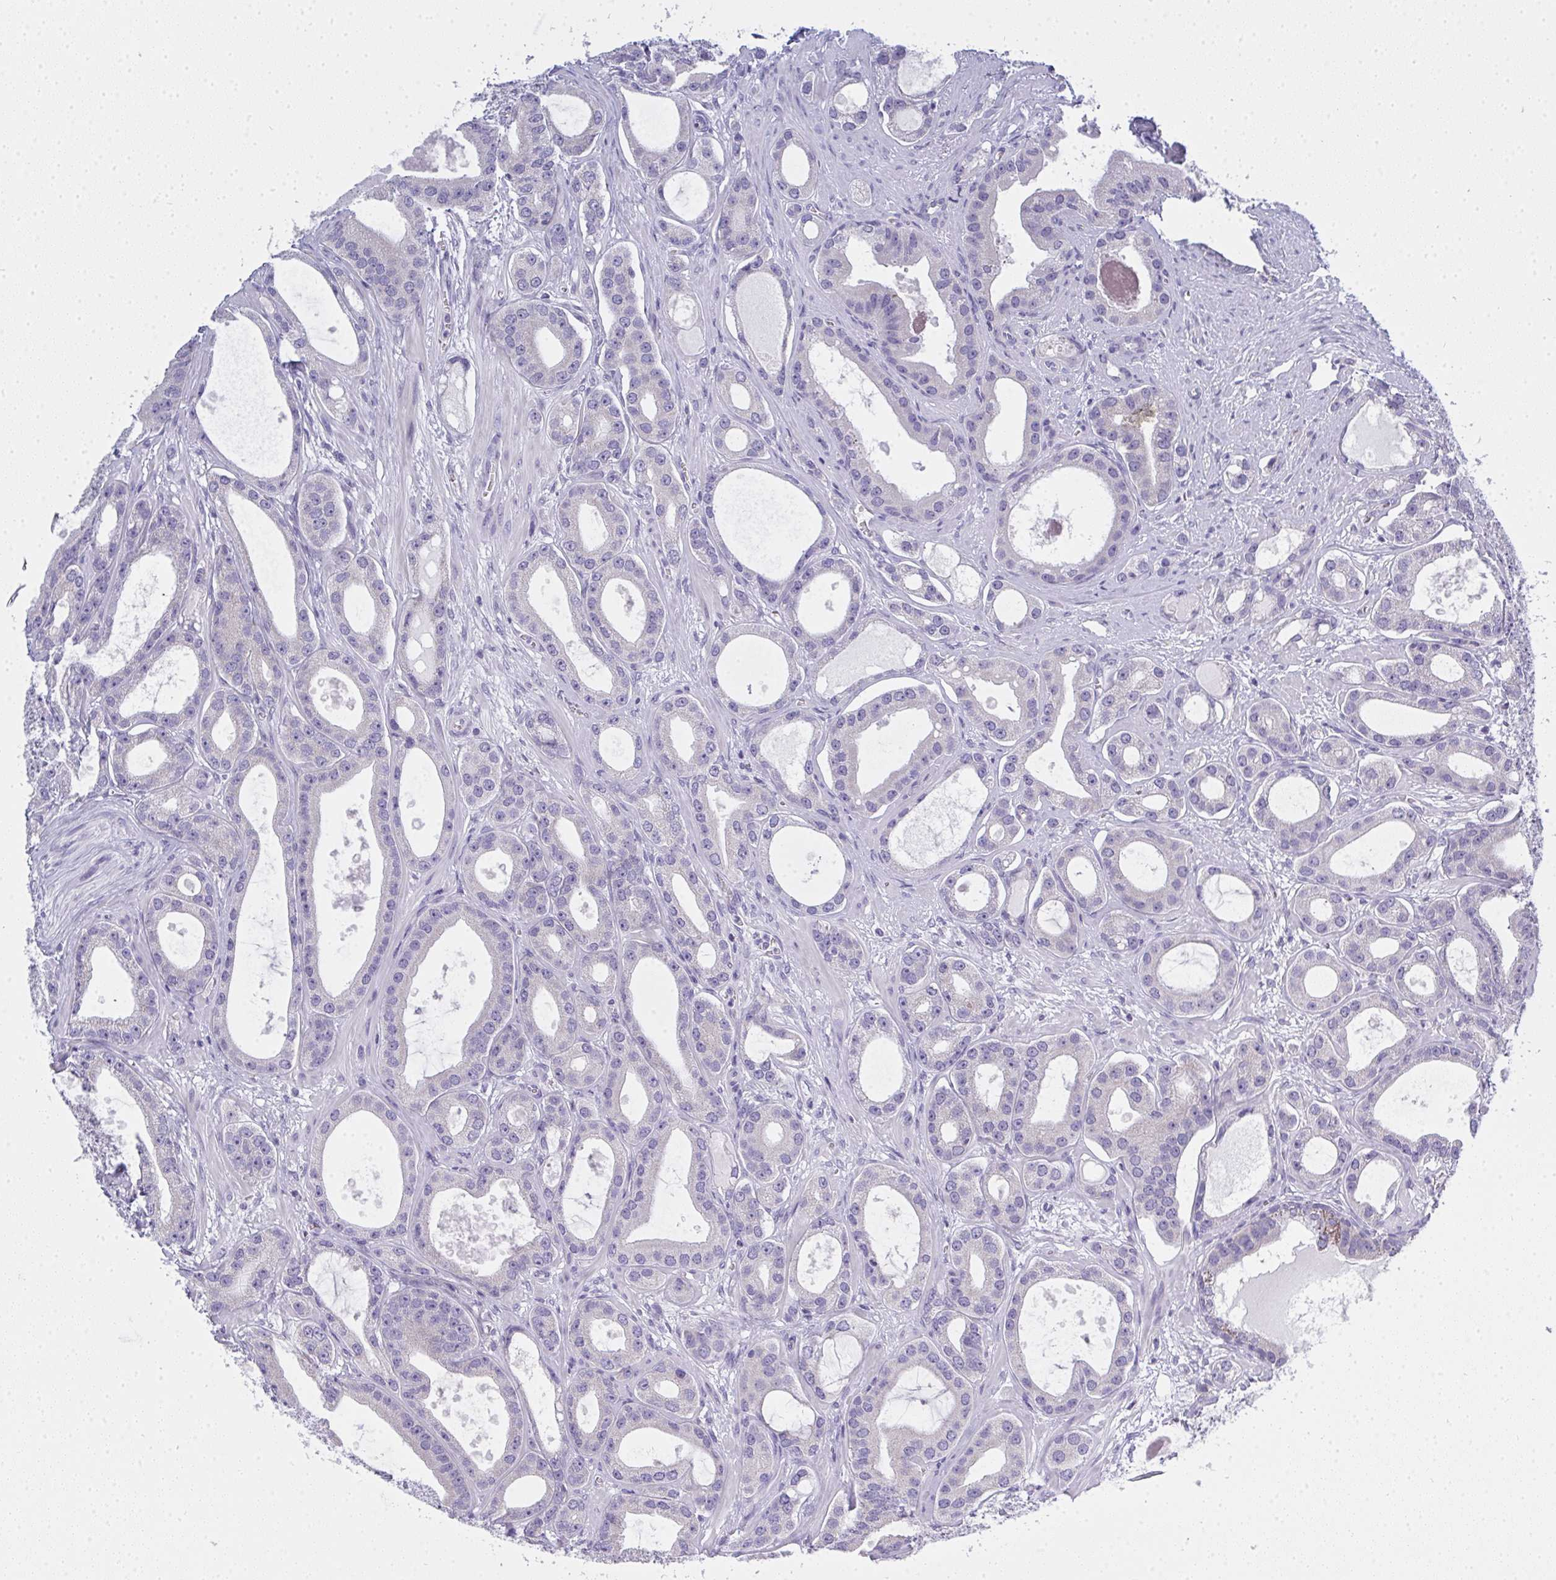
{"staining": {"intensity": "negative", "quantity": "none", "location": "none"}, "tissue": "prostate cancer", "cell_type": "Tumor cells", "image_type": "cancer", "snomed": [{"axis": "morphology", "description": "Adenocarcinoma, High grade"}, {"axis": "topography", "description": "Prostate"}], "caption": "Micrograph shows no significant protein staining in tumor cells of prostate cancer (high-grade adenocarcinoma). The staining was performed using DAB to visualize the protein expression in brown, while the nuclei were stained in blue with hematoxylin (Magnification: 20x).", "gene": "GSDMB", "patient": {"sex": "male", "age": 65}}